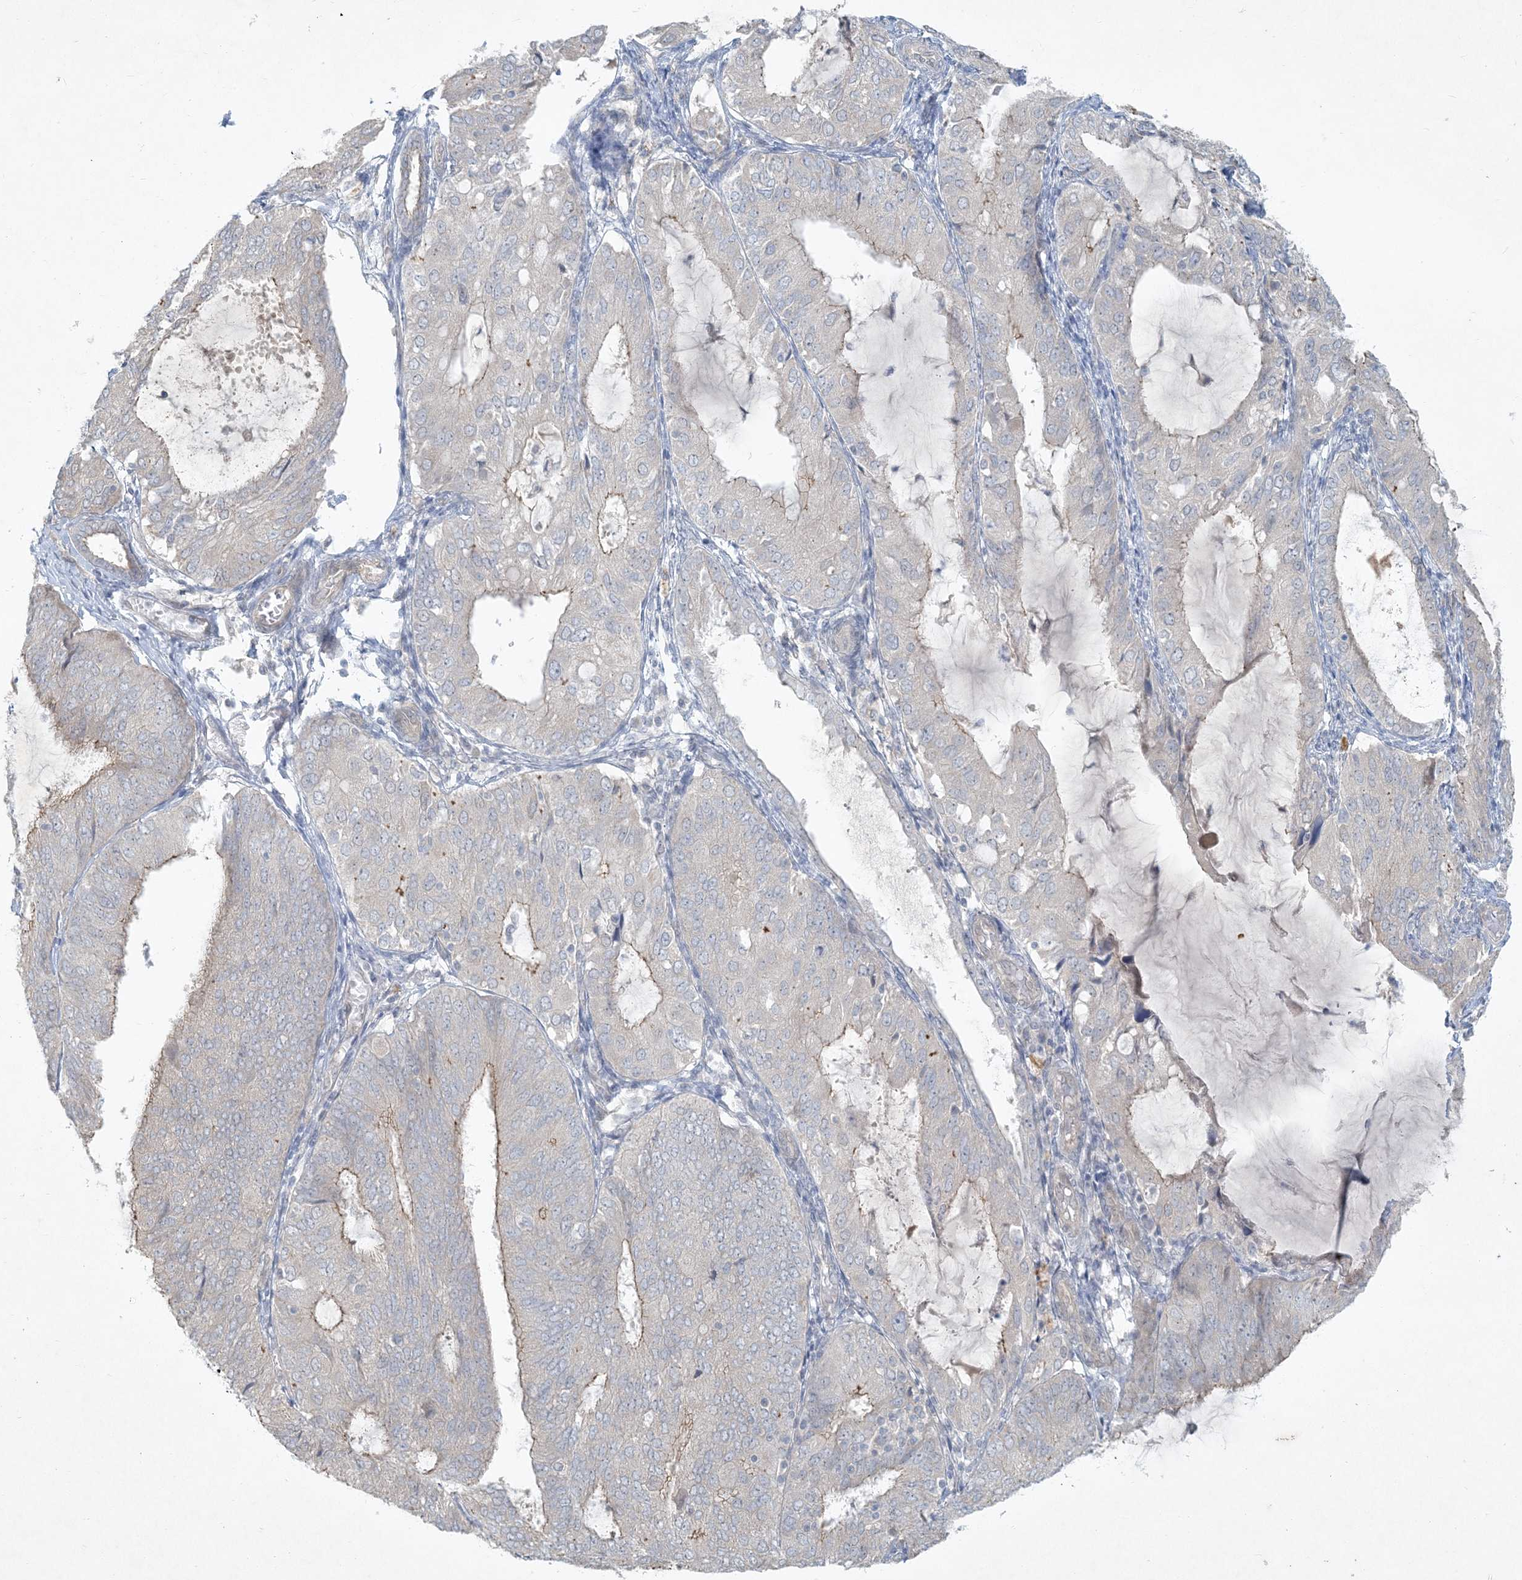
{"staining": {"intensity": "weak", "quantity": "<25%", "location": "cytoplasmic/membranous"}, "tissue": "endometrial cancer", "cell_type": "Tumor cells", "image_type": "cancer", "snomed": [{"axis": "morphology", "description": "Adenocarcinoma, NOS"}, {"axis": "topography", "description": "Endometrium"}], "caption": "Immunohistochemistry (IHC) of endometrial cancer displays no positivity in tumor cells. The staining is performed using DAB brown chromogen with nuclei counter-stained in using hematoxylin.", "gene": "BCORL1", "patient": {"sex": "female", "age": 81}}